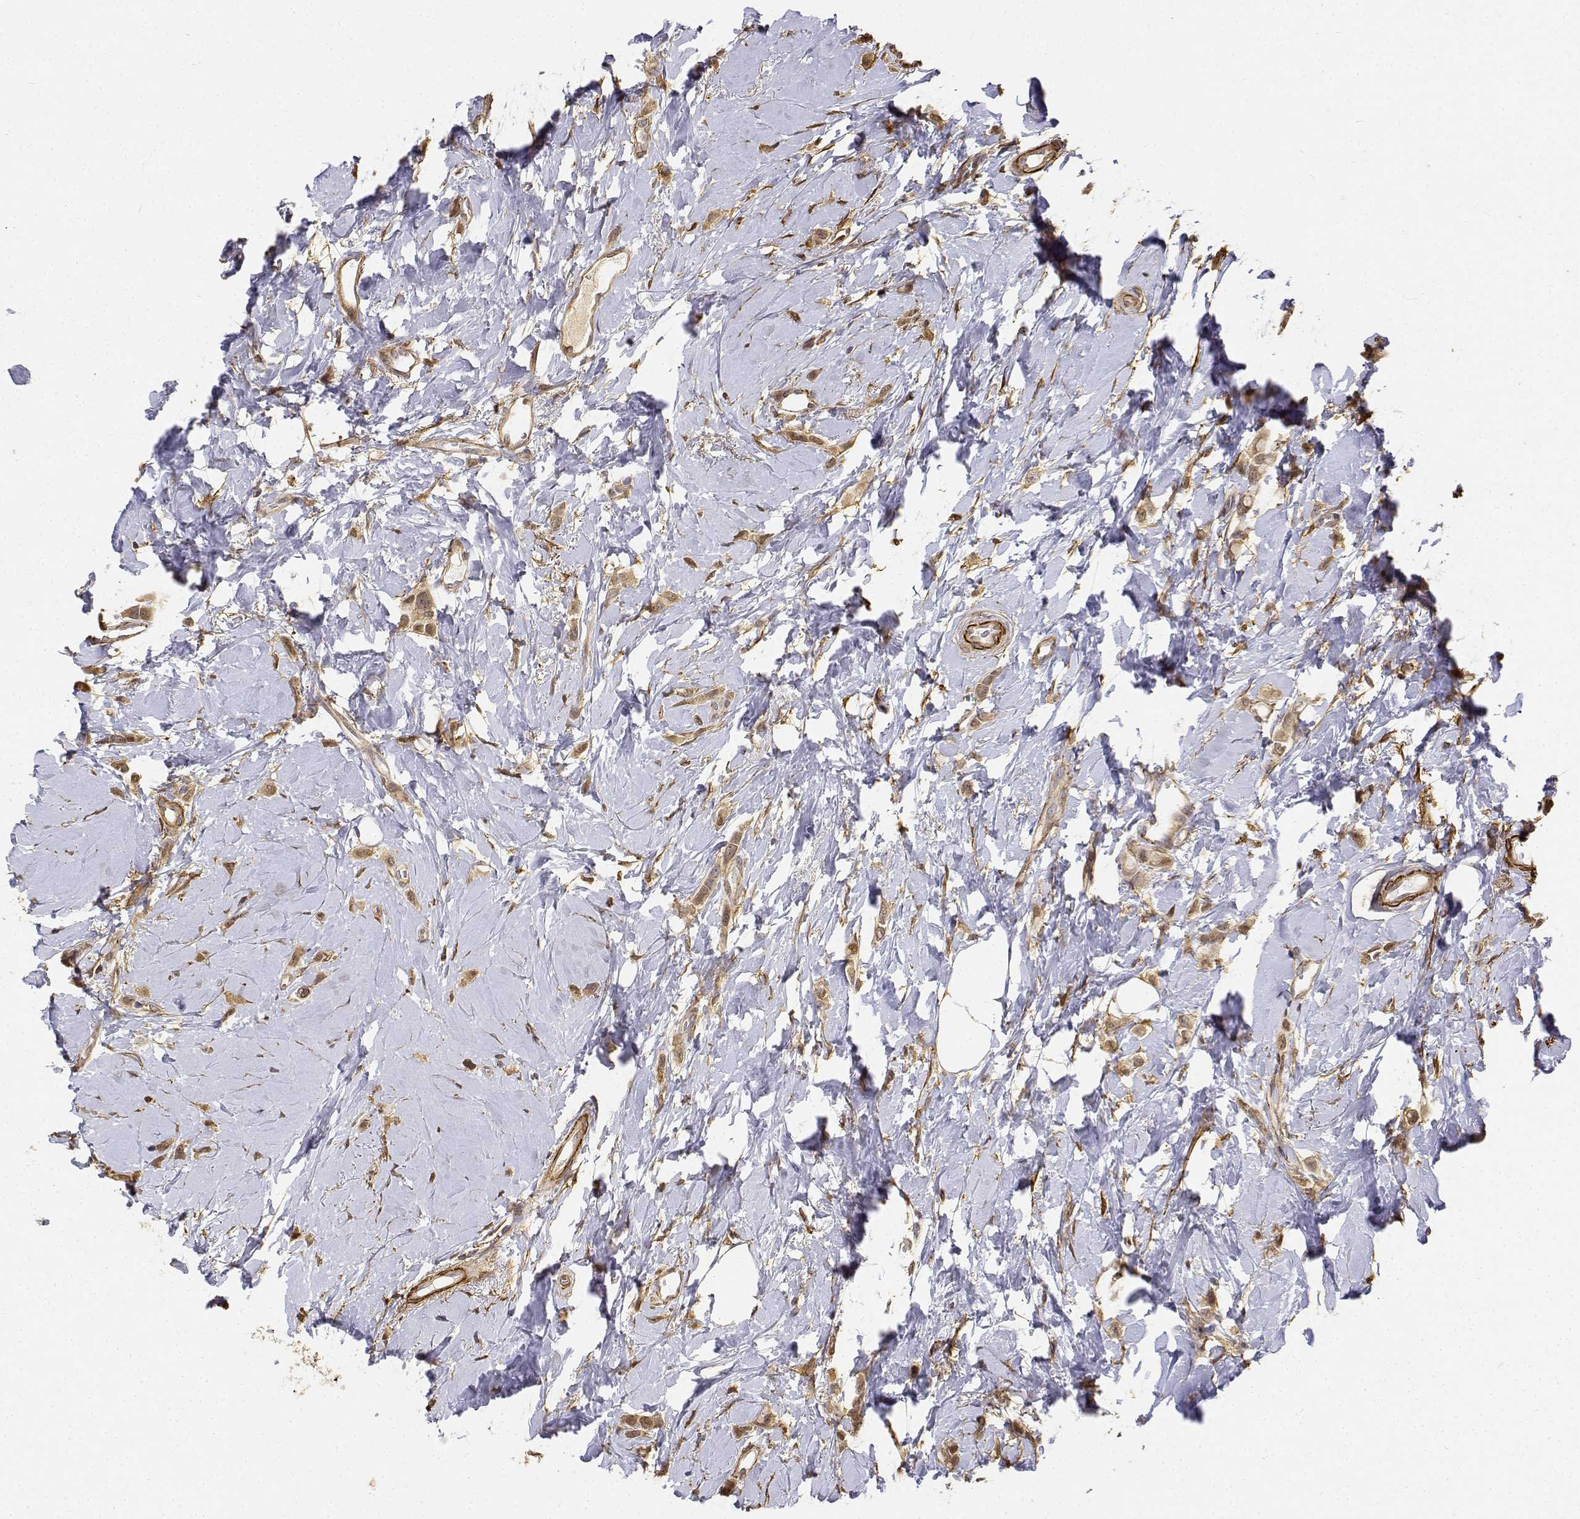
{"staining": {"intensity": "weak", "quantity": ">75%", "location": "cytoplasmic/membranous,nuclear"}, "tissue": "breast cancer", "cell_type": "Tumor cells", "image_type": "cancer", "snomed": [{"axis": "morphology", "description": "Lobular carcinoma"}, {"axis": "topography", "description": "Breast"}], "caption": "The image displays immunohistochemical staining of lobular carcinoma (breast). There is weak cytoplasmic/membranous and nuclear staining is identified in approximately >75% of tumor cells.", "gene": "PCID2", "patient": {"sex": "female", "age": 66}}